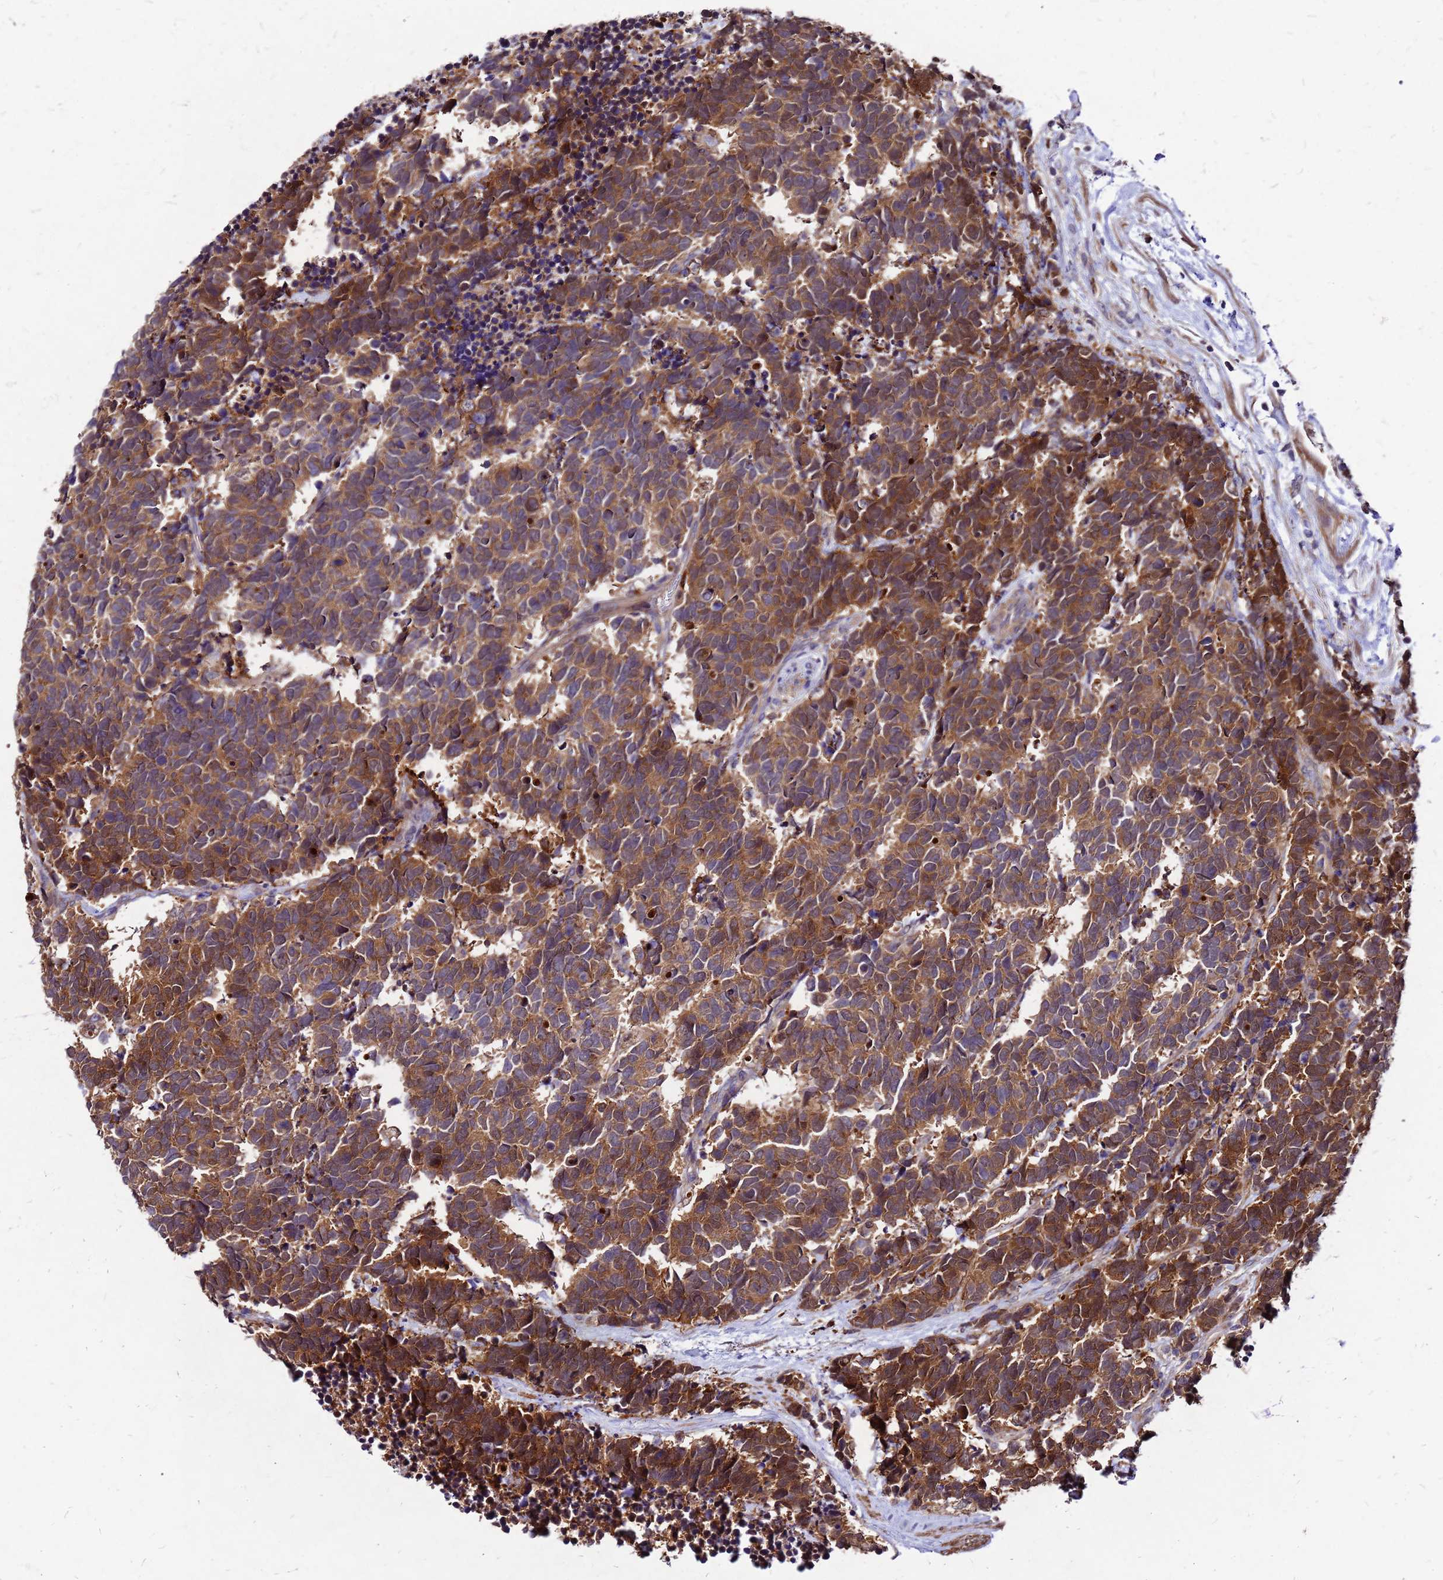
{"staining": {"intensity": "strong", "quantity": ">75%", "location": "cytoplasmic/membranous"}, "tissue": "carcinoid", "cell_type": "Tumor cells", "image_type": "cancer", "snomed": [{"axis": "morphology", "description": "Carcinoma, NOS"}, {"axis": "morphology", "description": "Carcinoid, malignant, NOS"}, {"axis": "topography", "description": "Prostate"}], "caption": "This photomicrograph exhibits malignant carcinoid stained with IHC to label a protein in brown. The cytoplasmic/membranous of tumor cells show strong positivity for the protein. Nuclei are counter-stained blue.", "gene": "DUSP23", "patient": {"sex": "male", "age": 57}}